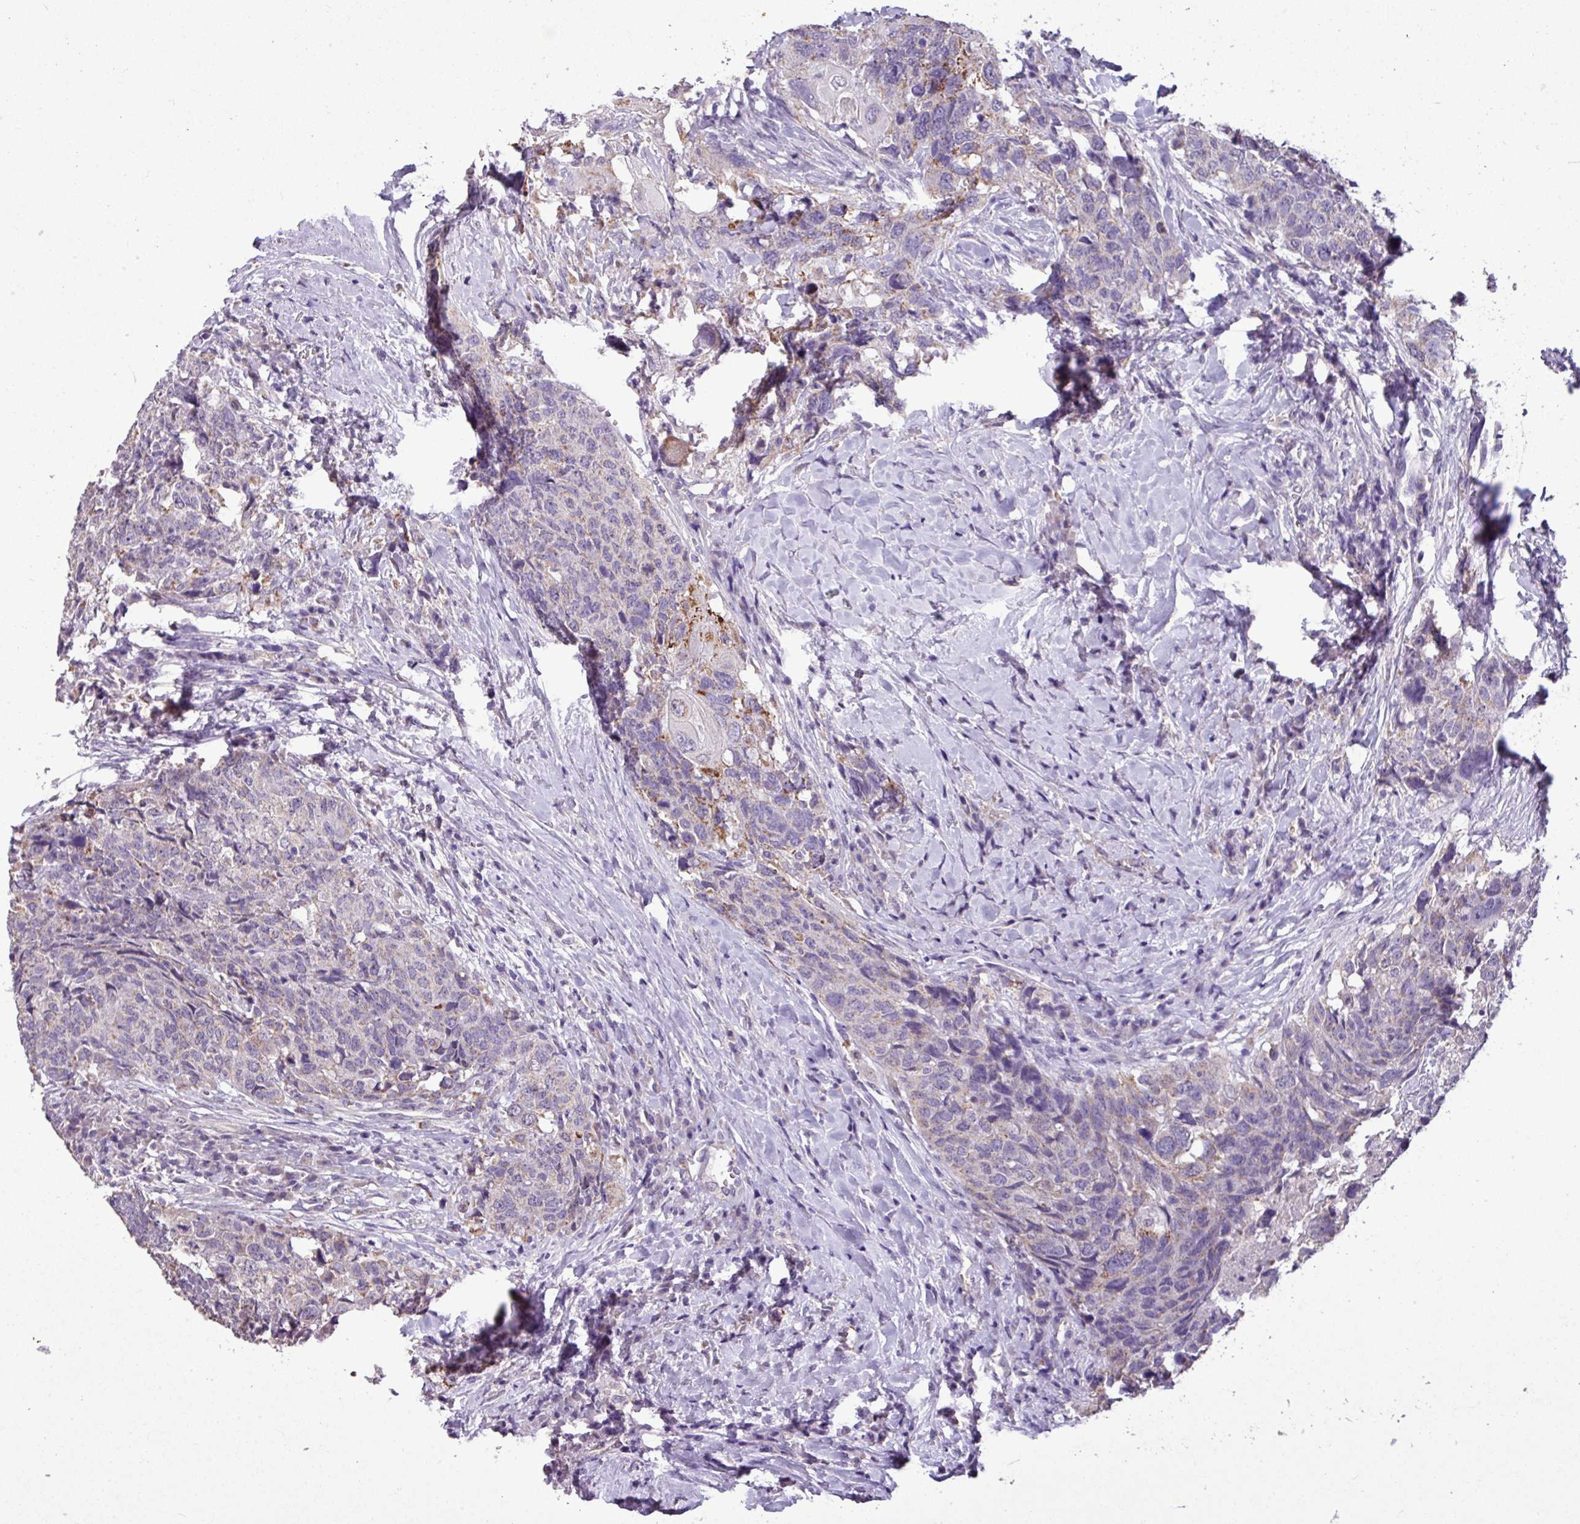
{"staining": {"intensity": "moderate", "quantity": "<25%", "location": "cytoplasmic/membranous"}, "tissue": "head and neck cancer", "cell_type": "Tumor cells", "image_type": "cancer", "snomed": [{"axis": "morphology", "description": "Squamous cell carcinoma, NOS"}, {"axis": "topography", "description": "Head-Neck"}], "caption": "Head and neck cancer (squamous cell carcinoma) tissue shows moderate cytoplasmic/membranous expression in about <25% of tumor cells, visualized by immunohistochemistry.", "gene": "ALDH2", "patient": {"sex": "male", "age": 66}}